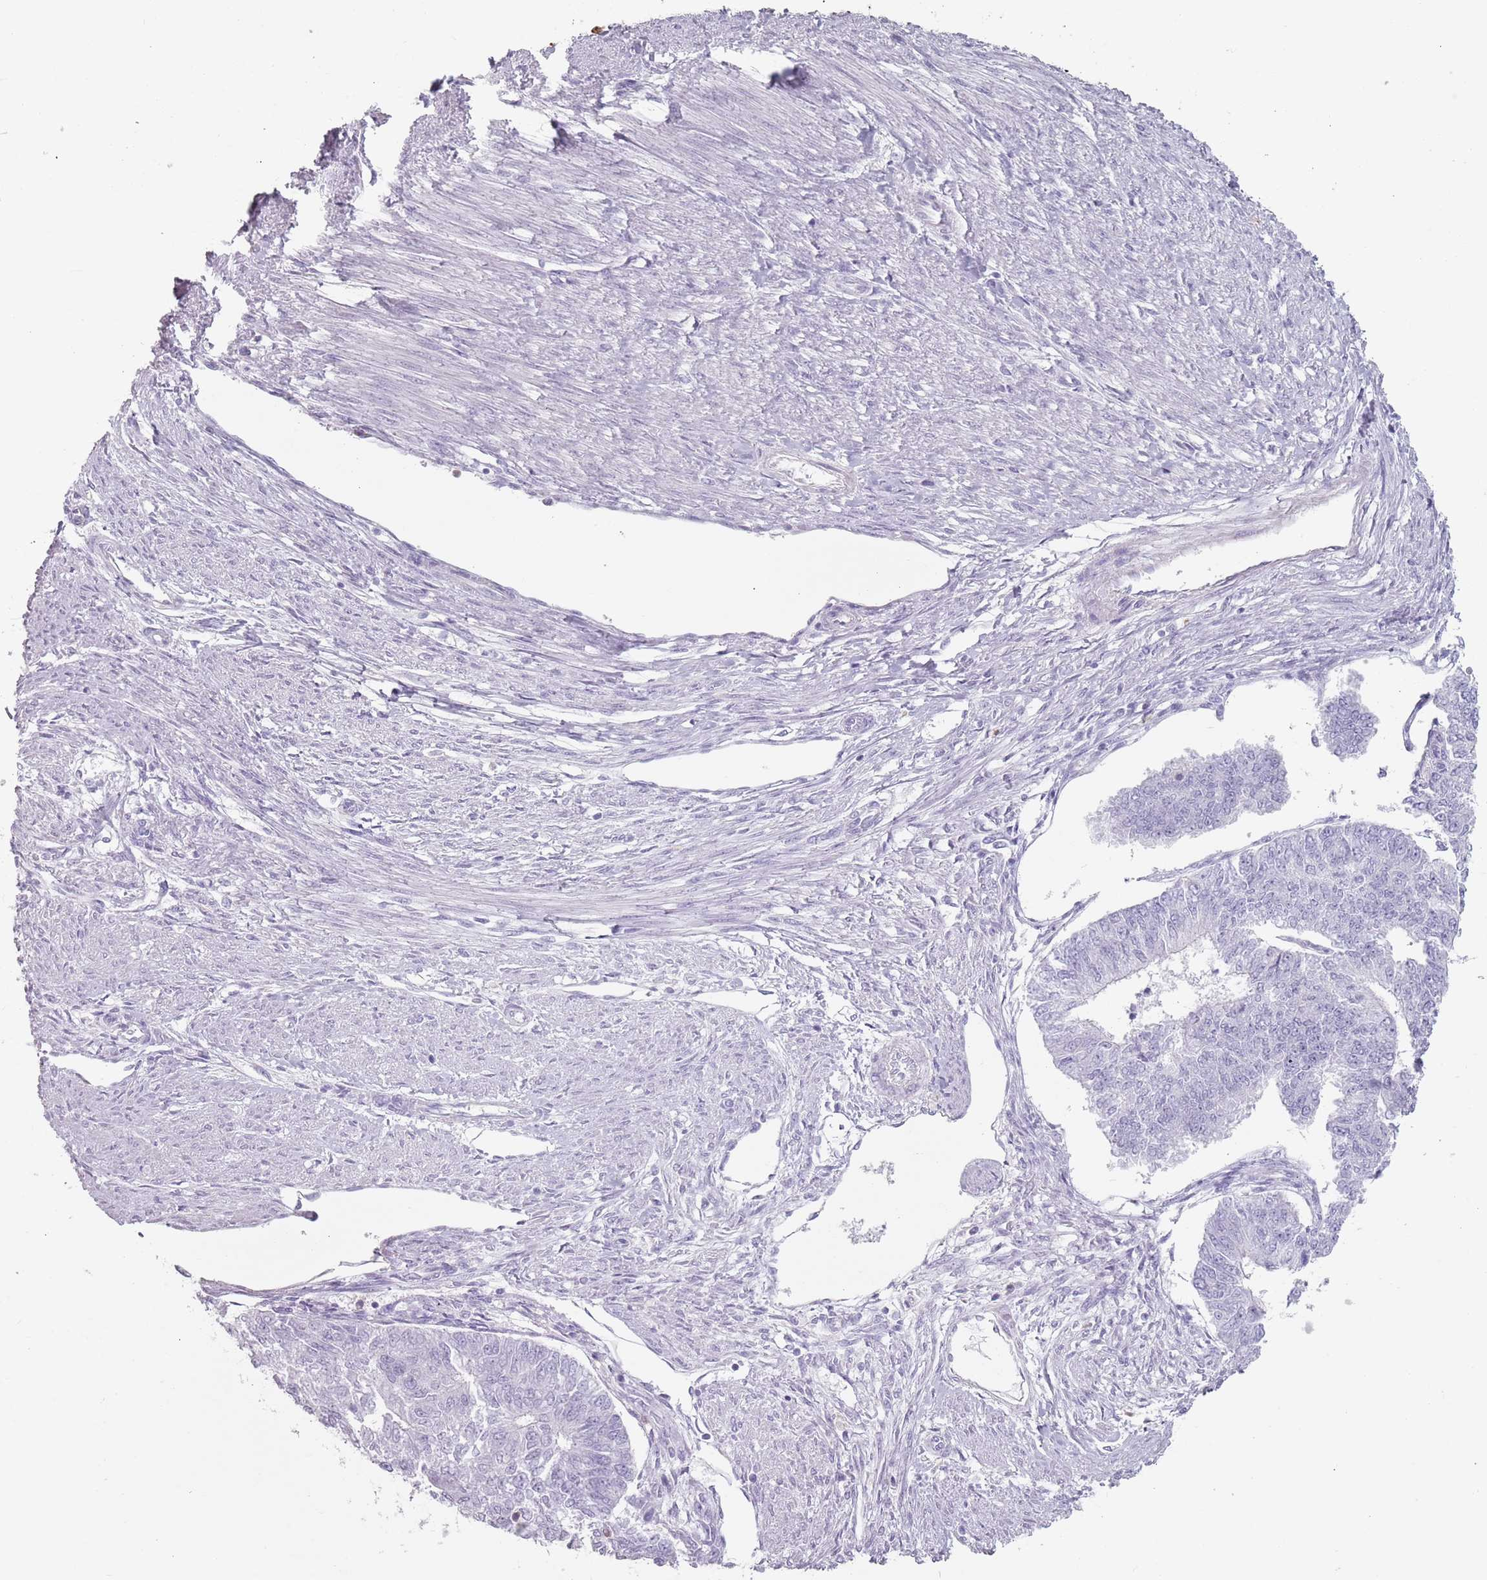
{"staining": {"intensity": "negative", "quantity": "none", "location": "none"}, "tissue": "endometrial cancer", "cell_type": "Tumor cells", "image_type": "cancer", "snomed": [{"axis": "morphology", "description": "Adenocarcinoma, NOS"}, {"axis": "topography", "description": "Endometrium"}], "caption": "Immunohistochemistry photomicrograph of human endometrial cancer stained for a protein (brown), which reveals no staining in tumor cells.", "gene": "ZNF584", "patient": {"sex": "female", "age": 32}}